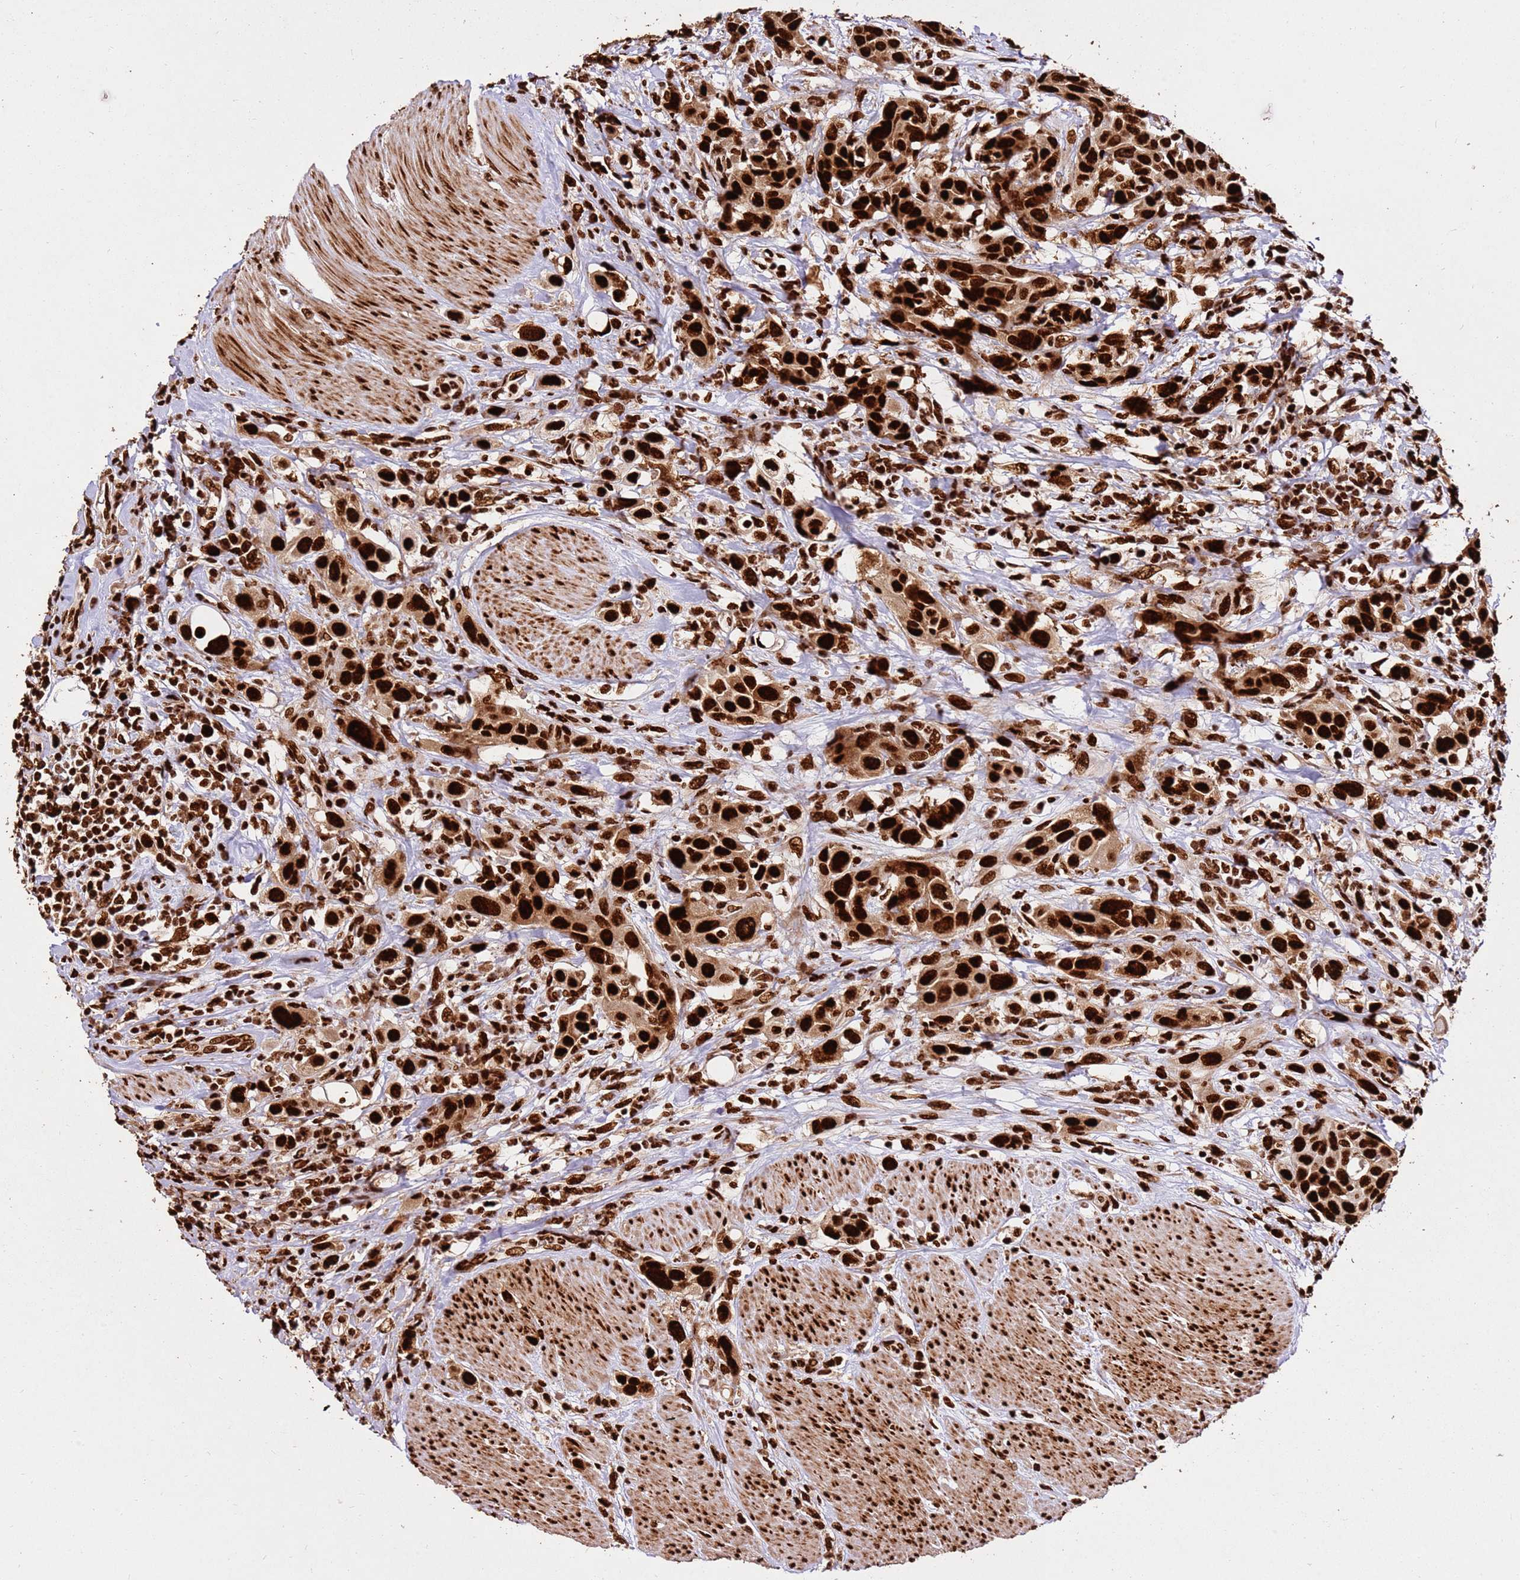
{"staining": {"intensity": "strong", "quantity": ">75%", "location": "nuclear"}, "tissue": "urothelial cancer", "cell_type": "Tumor cells", "image_type": "cancer", "snomed": [{"axis": "morphology", "description": "Urothelial carcinoma, High grade"}, {"axis": "topography", "description": "Urinary bladder"}], "caption": "DAB (3,3'-diaminobenzidine) immunohistochemical staining of urothelial cancer exhibits strong nuclear protein staining in about >75% of tumor cells.", "gene": "HNRNPAB", "patient": {"sex": "male", "age": 50}}